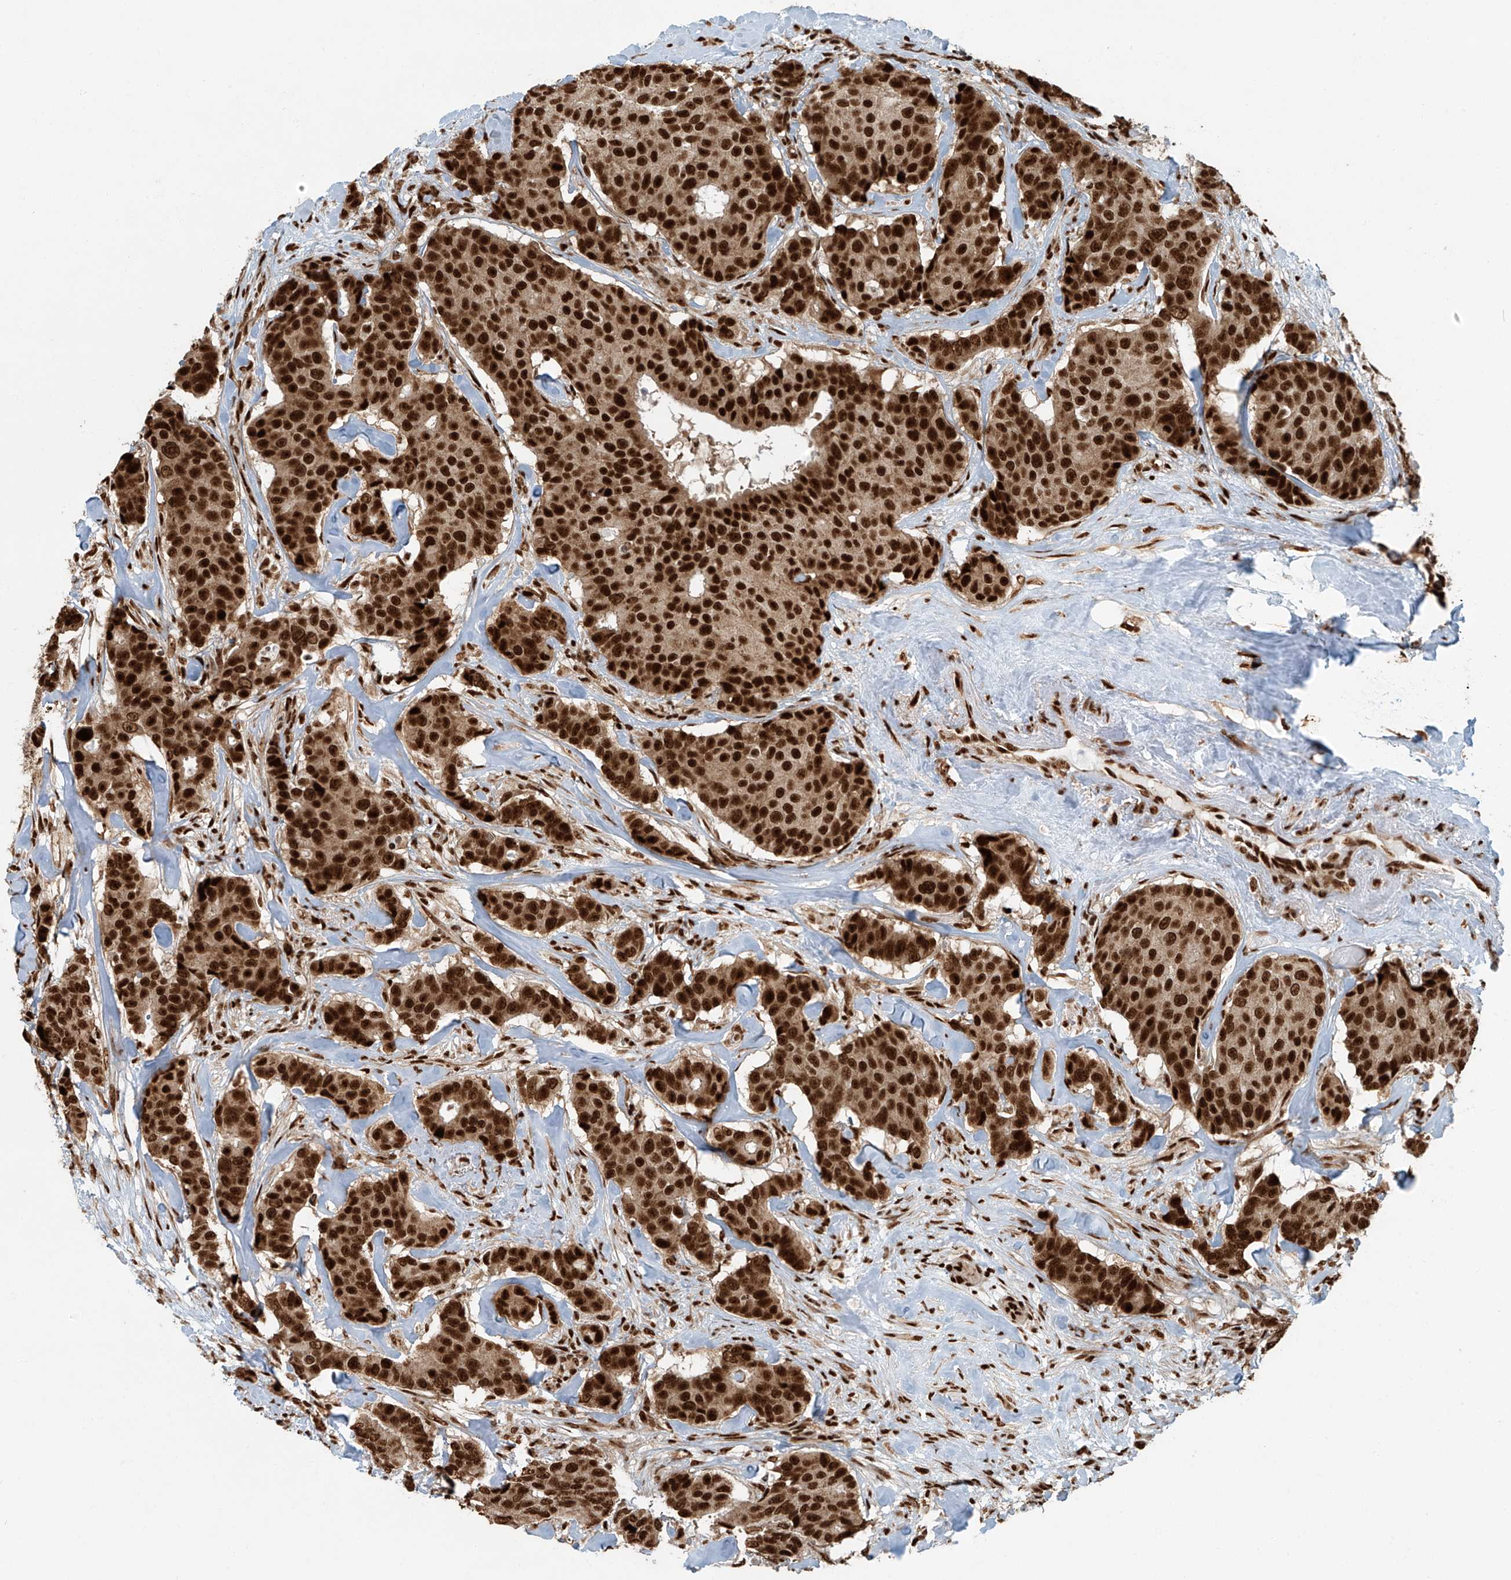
{"staining": {"intensity": "strong", "quantity": ">75%", "location": "nuclear"}, "tissue": "breast cancer", "cell_type": "Tumor cells", "image_type": "cancer", "snomed": [{"axis": "morphology", "description": "Duct carcinoma"}, {"axis": "topography", "description": "Breast"}], "caption": "Protein staining by IHC demonstrates strong nuclear expression in about >75% of tumor cells in breast invasive ductal carcinoma. (Brightfield microscopy of DAB IHC at high magnification).", "gene": "FAM193B", "patient": {"sex": "female", "age": 75}}